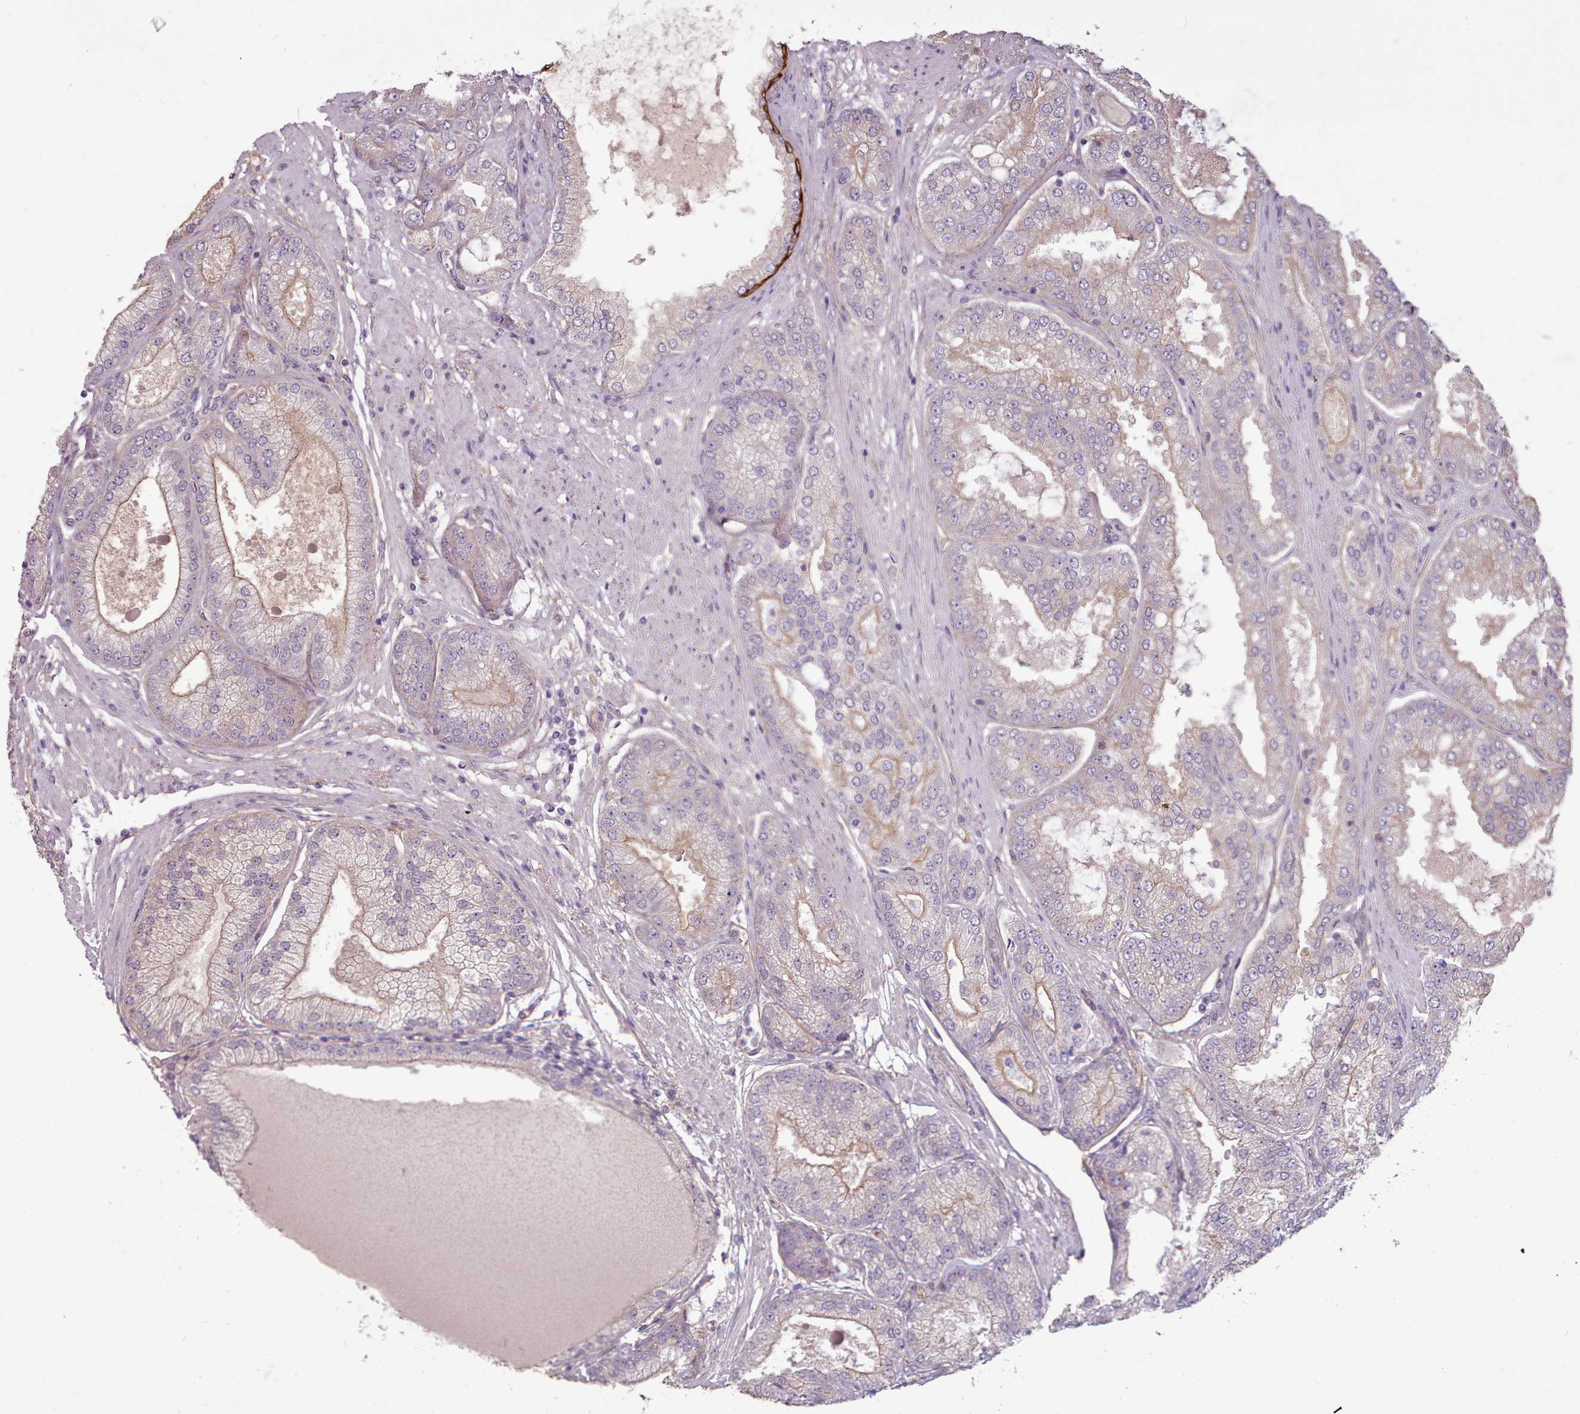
{"staining": {"intensity": "negative", "quantity": "none", "location": "none"}, "tissue": "prostate cancer", "cell_type": "Tumor cells", "image_type": "cancer", "snomed": [{"axis": "morphology", "description": "Adenocarcinoma, High grade"}, {"axis": "topography", "description": "Prostate"}], "caption": "Prostate cancer was stained to show a protein in brown. There is no significant expression in tumor cells.", "gene": "PLD4", "patient": {"sex": "male", "age": 71}}